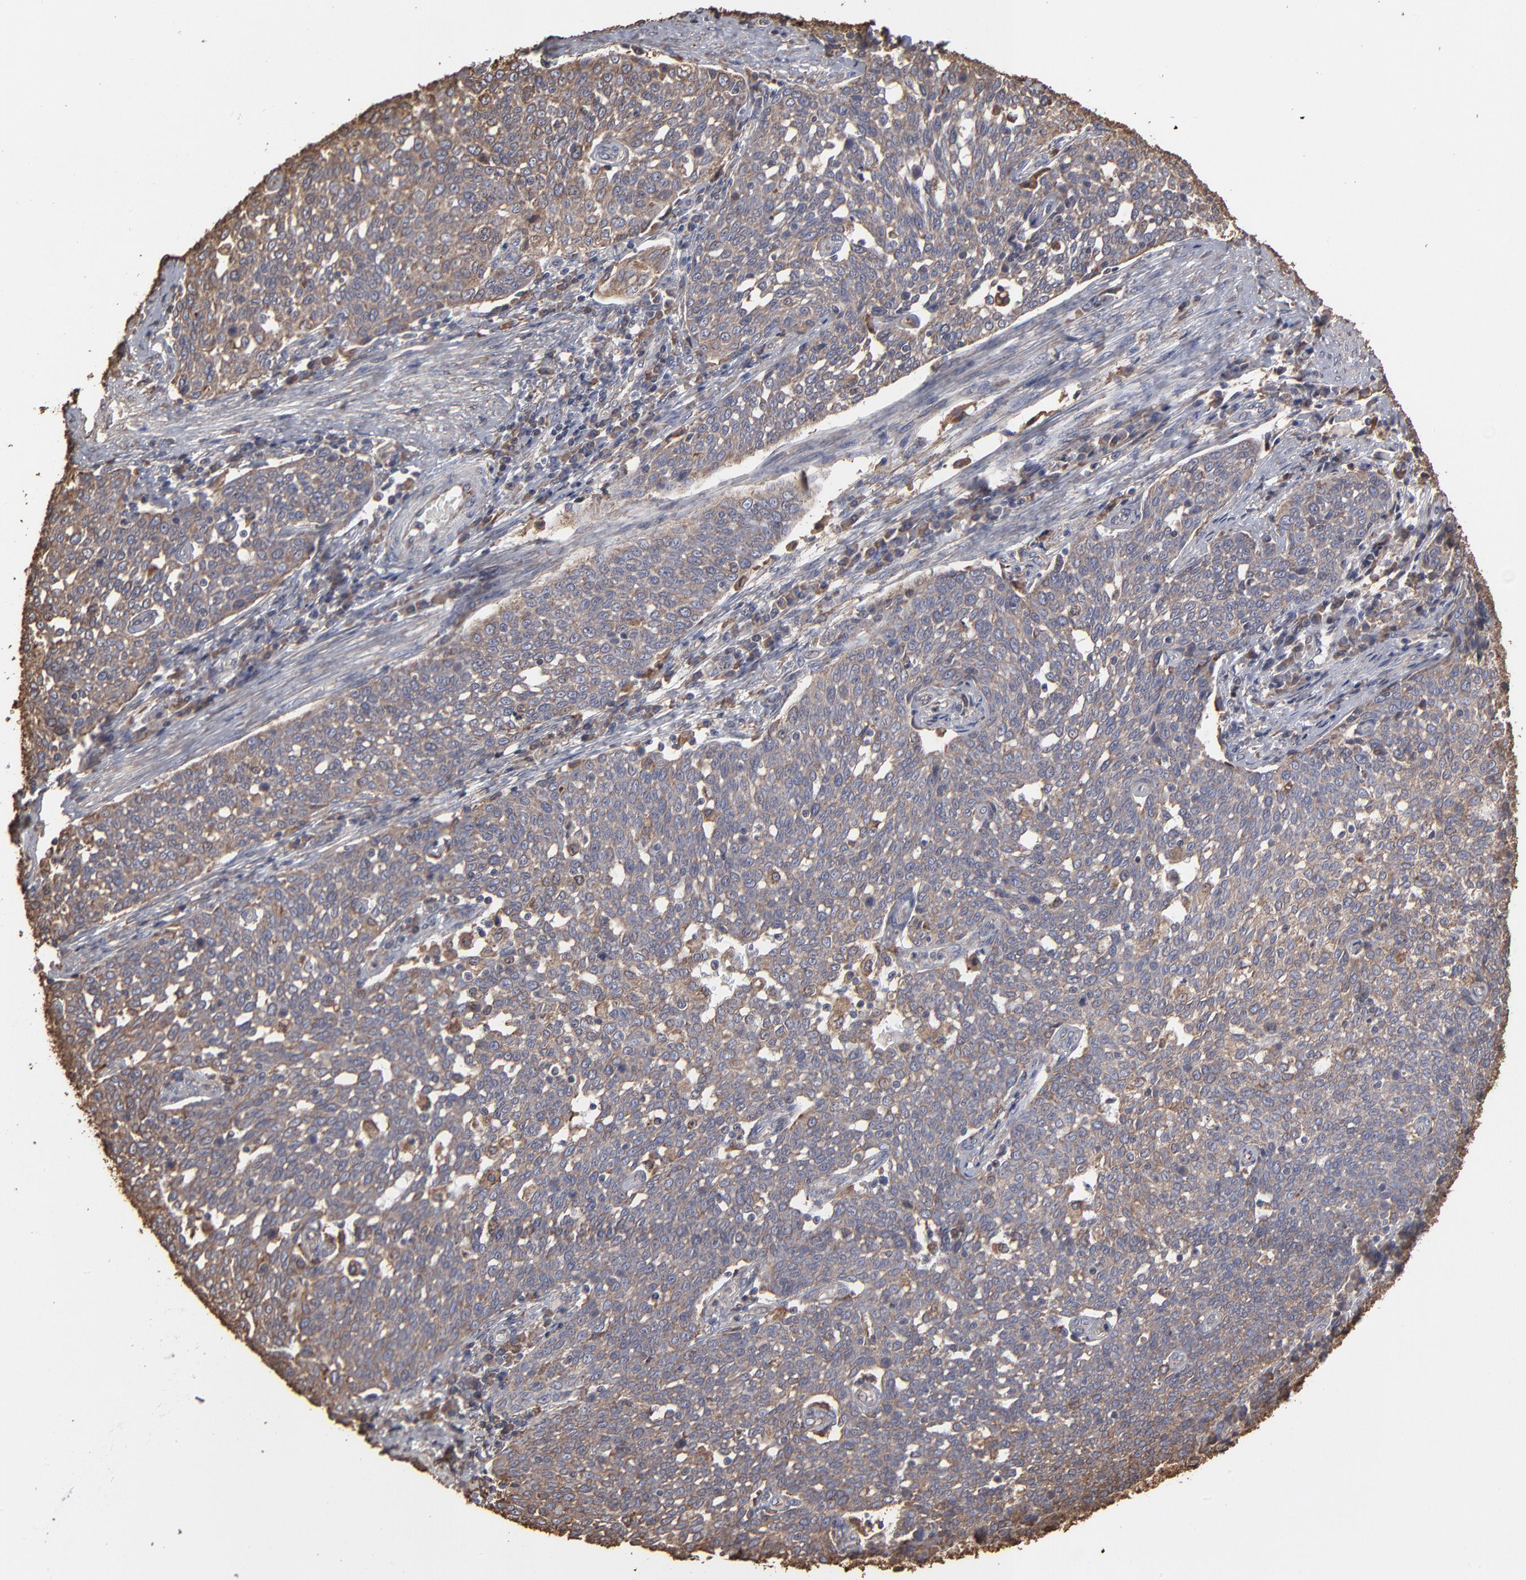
{"staining": {"intensity": "weak", "quantity": "25%-75%", "location": "cytoplasmic/membranous"}, "tissue": "cervical cancer", "cell_type": "Tumor cells", "image_type": "cancer", "snomed": [{"axis": "morphology", "description": "Squamous cell carcinoma, NOS"}, {"axis": "topography", "description": "Cervix"}], "caption": "Cervical cancer was stained to show a protein in brown. There is low levels of weak cytoplasmic/membranous expression in about 25%-75% of tumor cells. (brown staining indicates protein expression, while blue staining denotes nuclei).", "gene": "PDIA3", "patient": {"sex": "female", "age": 34}}